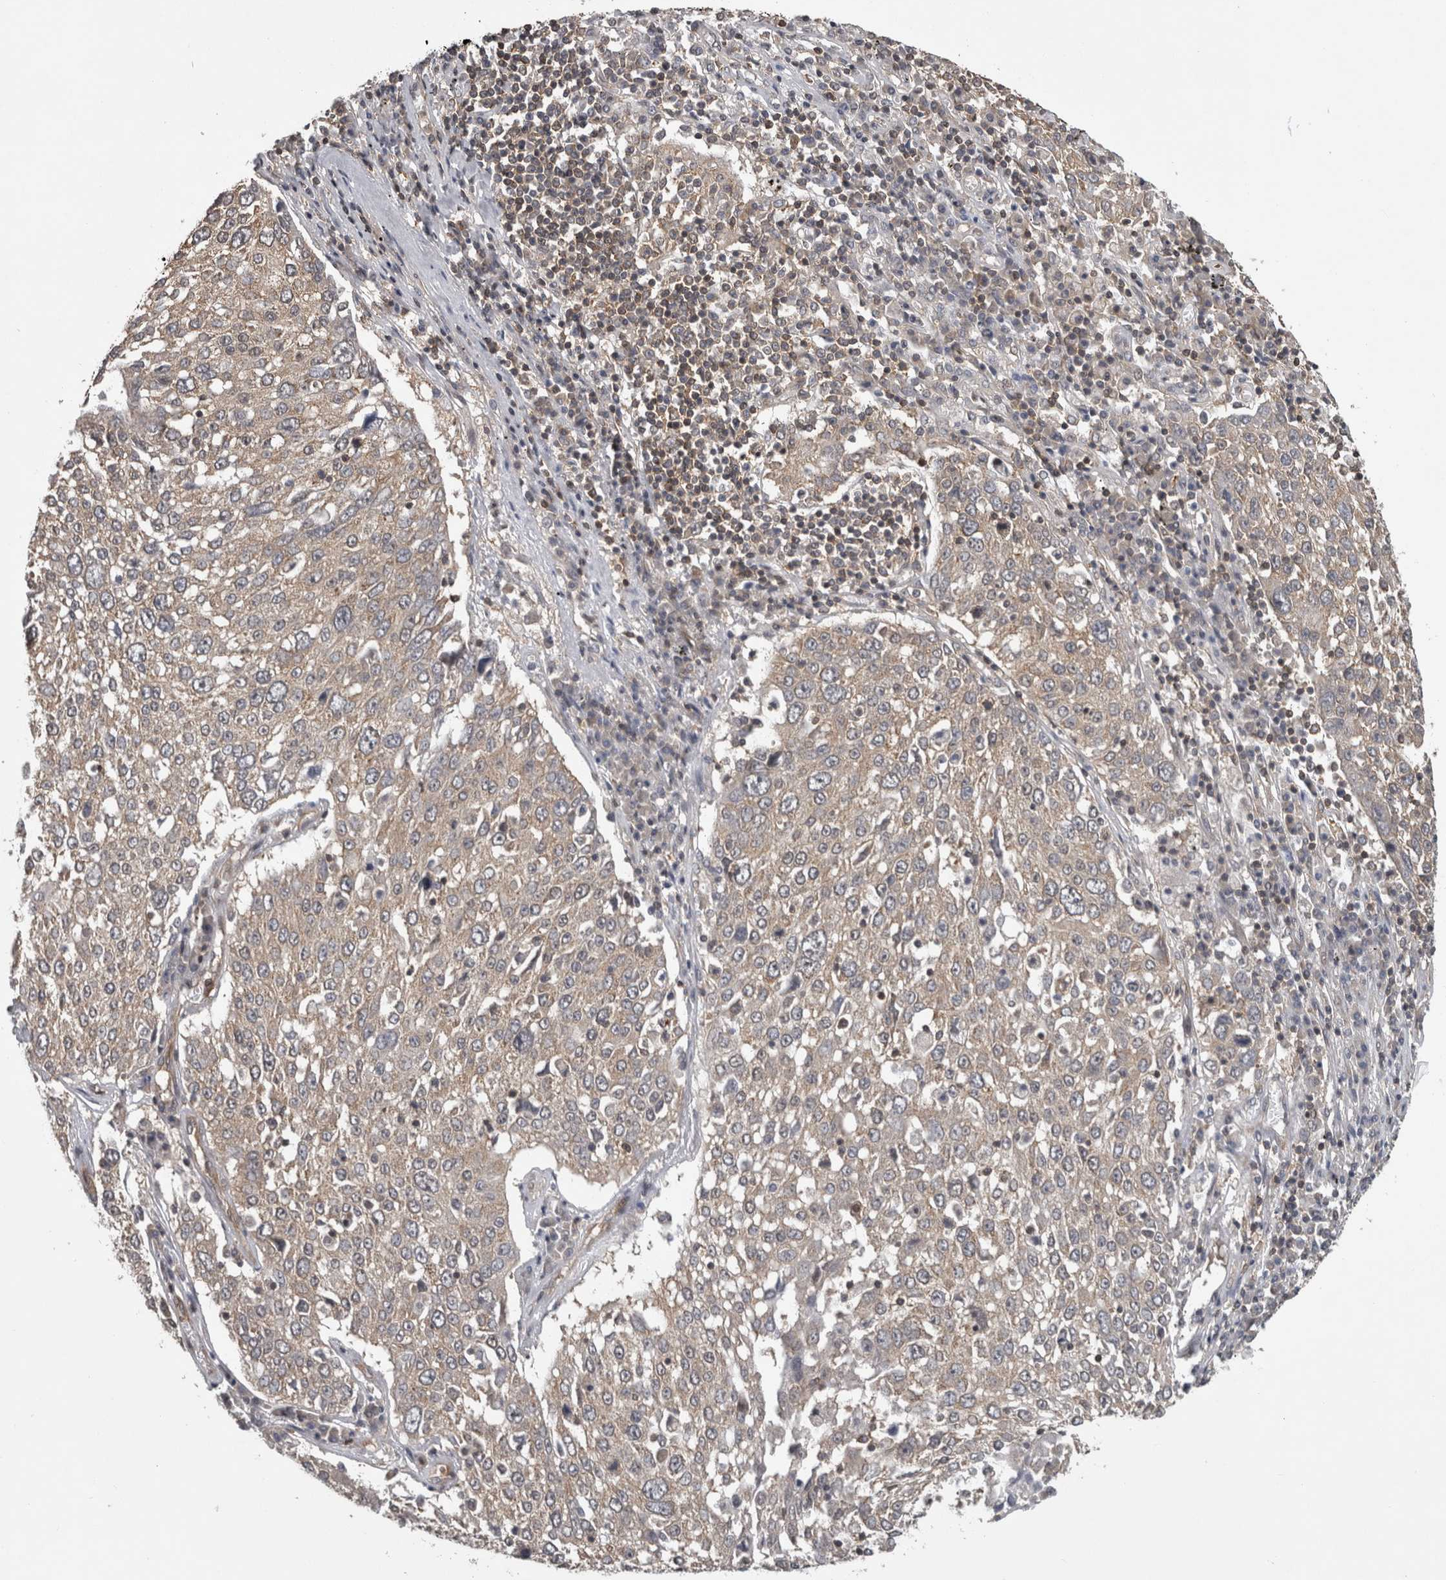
{"staining": {"intensity": "weak", "quantity": "25%-75%", "location": "cytoplasmic/membranous"}, "tissue": "lung cancer", "cell_type": "Tumor cells", "image_type": "cancer", "snomed": [{"axis": "morphology", "description": "Squamous cell carcinoma, NOS"}, {"axis": "topography", "description": "Lung"}], "caption": "The histopathology image displays staining of lung squamous cell carcinoma, revealing weak cytoplasmic/membranous protein expression (brown color) within tumor cells.", "gene": "ATXN2", "patient": {"sex": "male", "age": 65}}